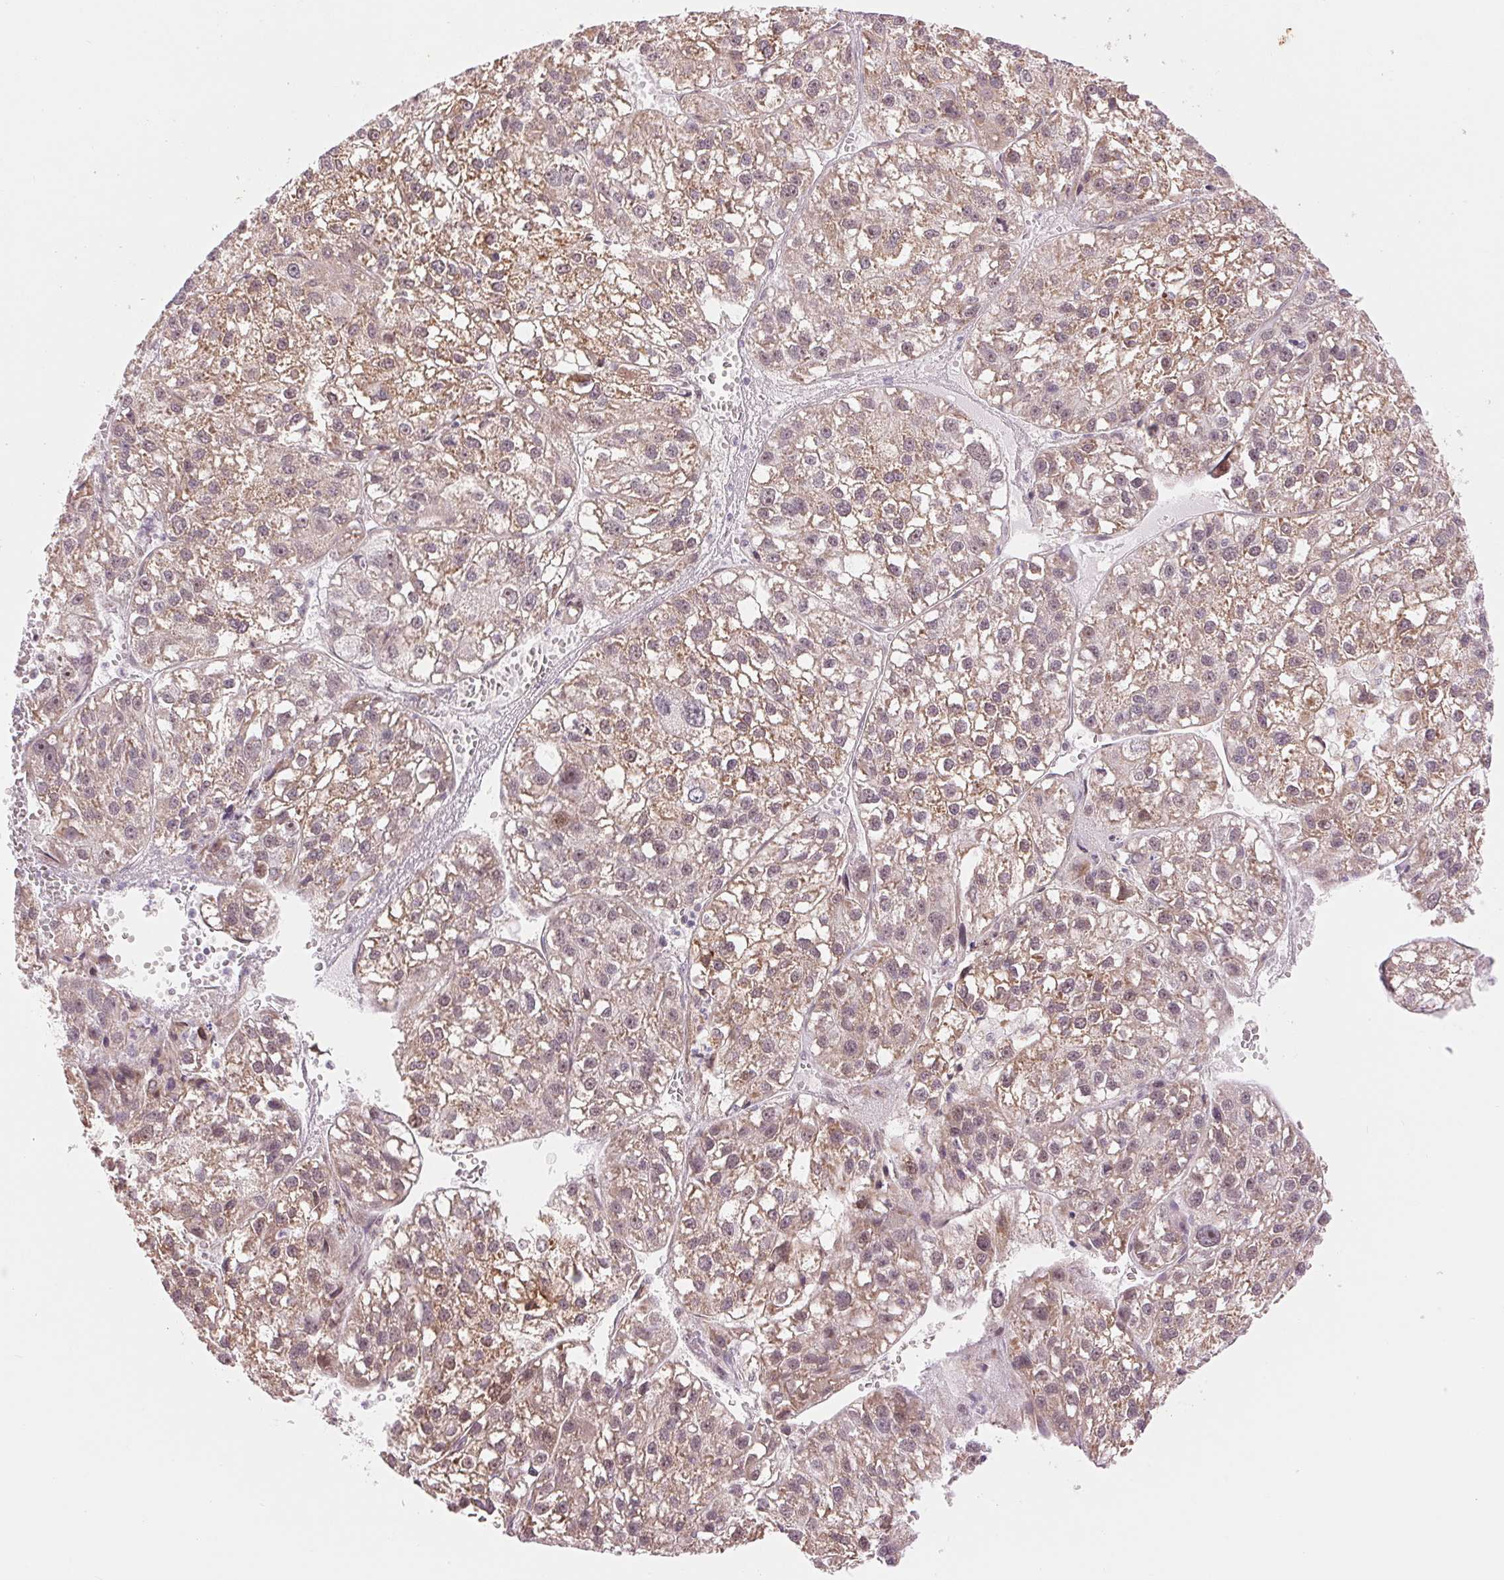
{"staining": {"intensity": "weak", "quantity": "<25%", "location": "cytoplasmic/membranous"}, "tissue": "liver cancer", "cell_type": "Tumor cells", "image_type": "cancer", "snomed": [{"axis": "morphology", "description": "Carcinoma, Hepatocellular, NOS"}, {"axis": "topography", "description": "Liver"}], "caption": "A high-resolution micrograph shows IHC staining of liver cancer (hepatocellular carcinoma), which reveals no significant expression in tumor cells.", "gene": "ARHGAP32", "patient": {"sex": "female", "age": 70}}